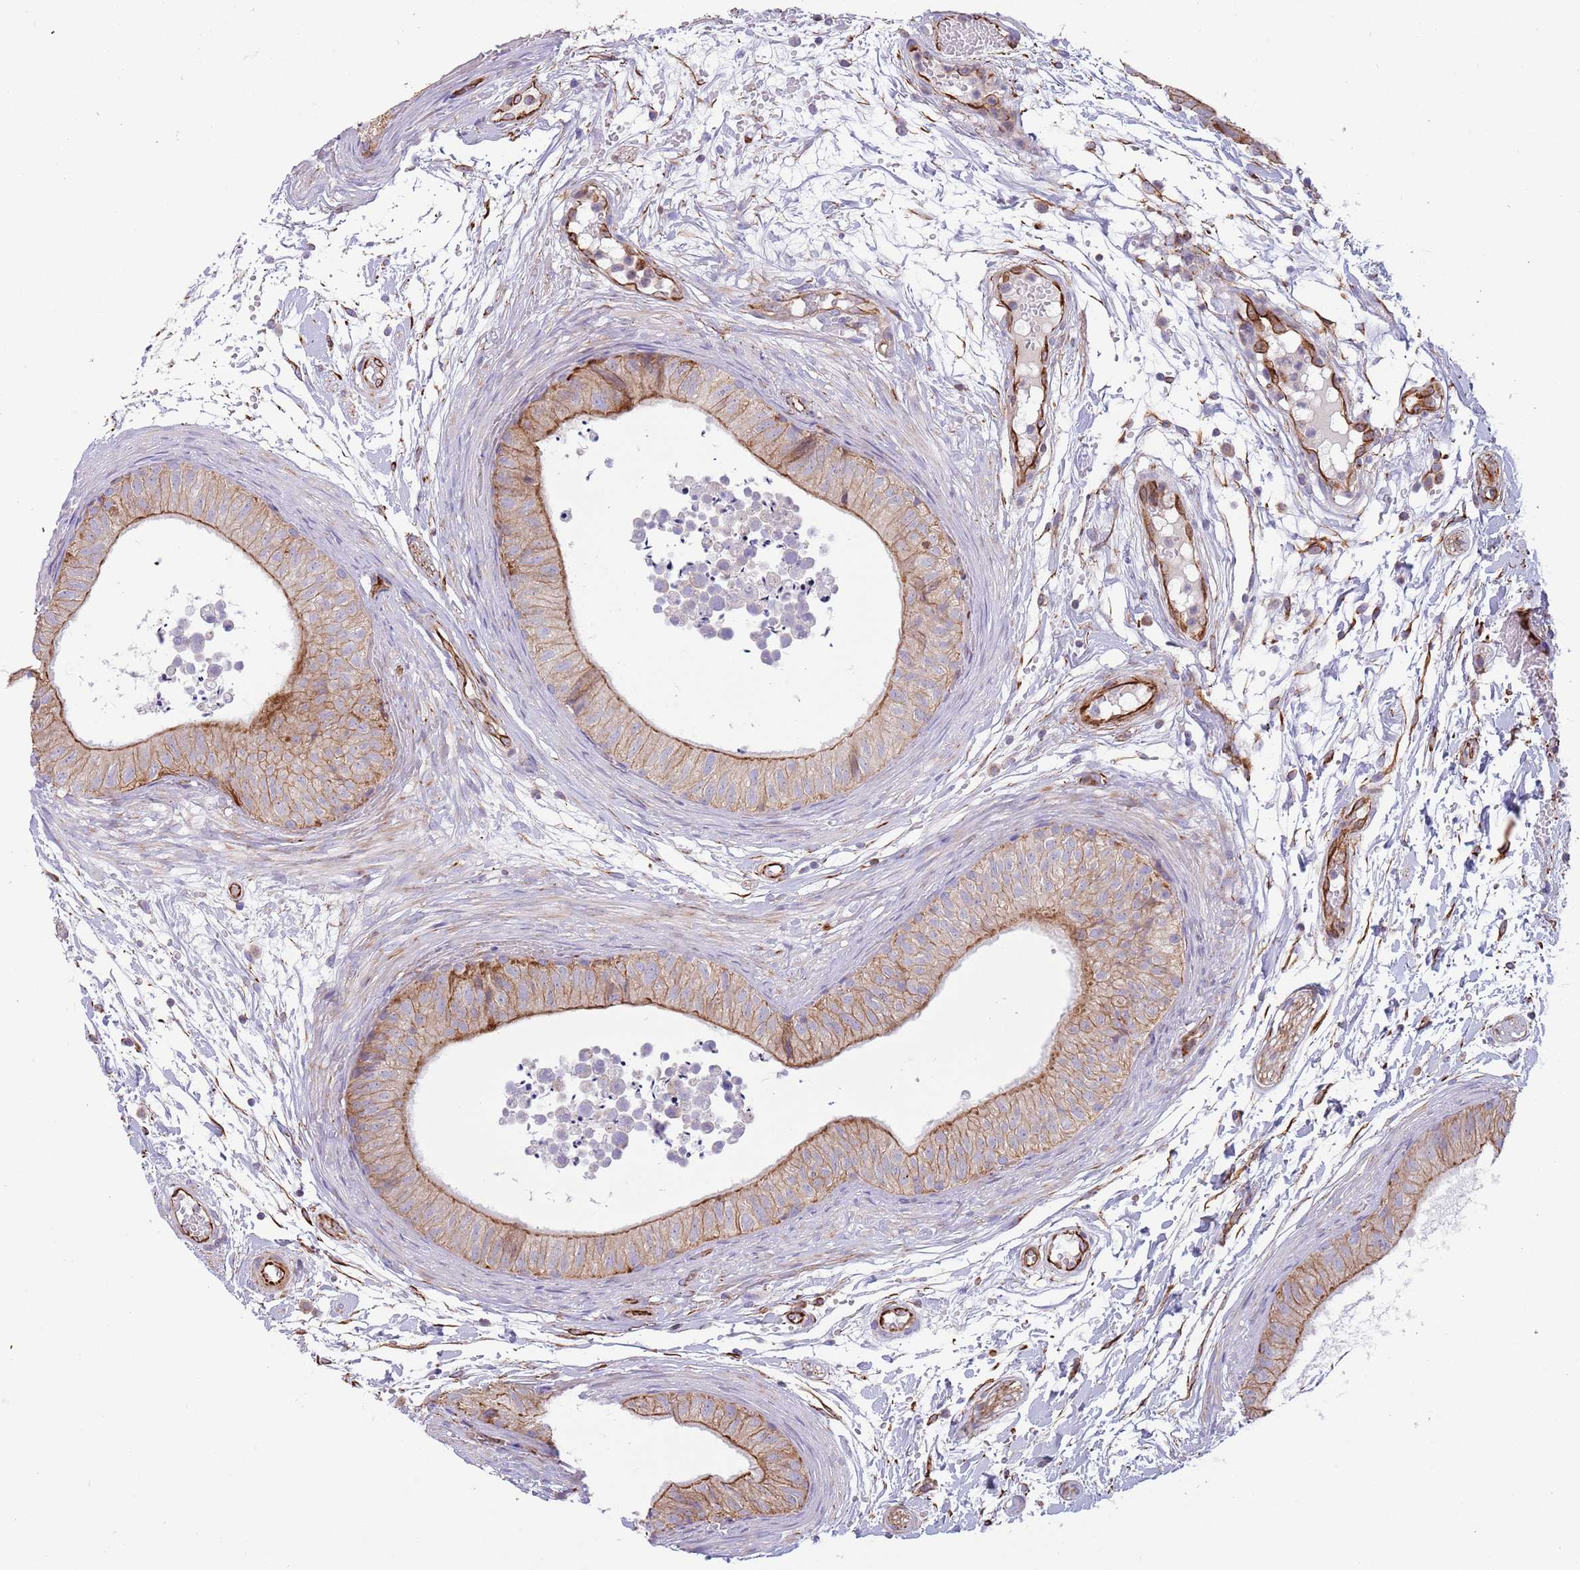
{"staining": {"intensity": "moderate", "quantity": "25%-75%", "location": "cytoplasmic/membranous"}, "tissue": "epididymis", "cell_type": "Glandular cells", "image_type": "normal", "snomed": [{"axis": "morphology", "description": "Normal tissue, NOS"}, {"axis": "topography", "description": "Epididymis"}], "caption": "Moderate cytoplasmic/membranous protein staining is seen in about 25%-75% of glandular cells in epididymis.", "gene": "MOGAT1", "patient": {"sex": "male", "age": 15}}